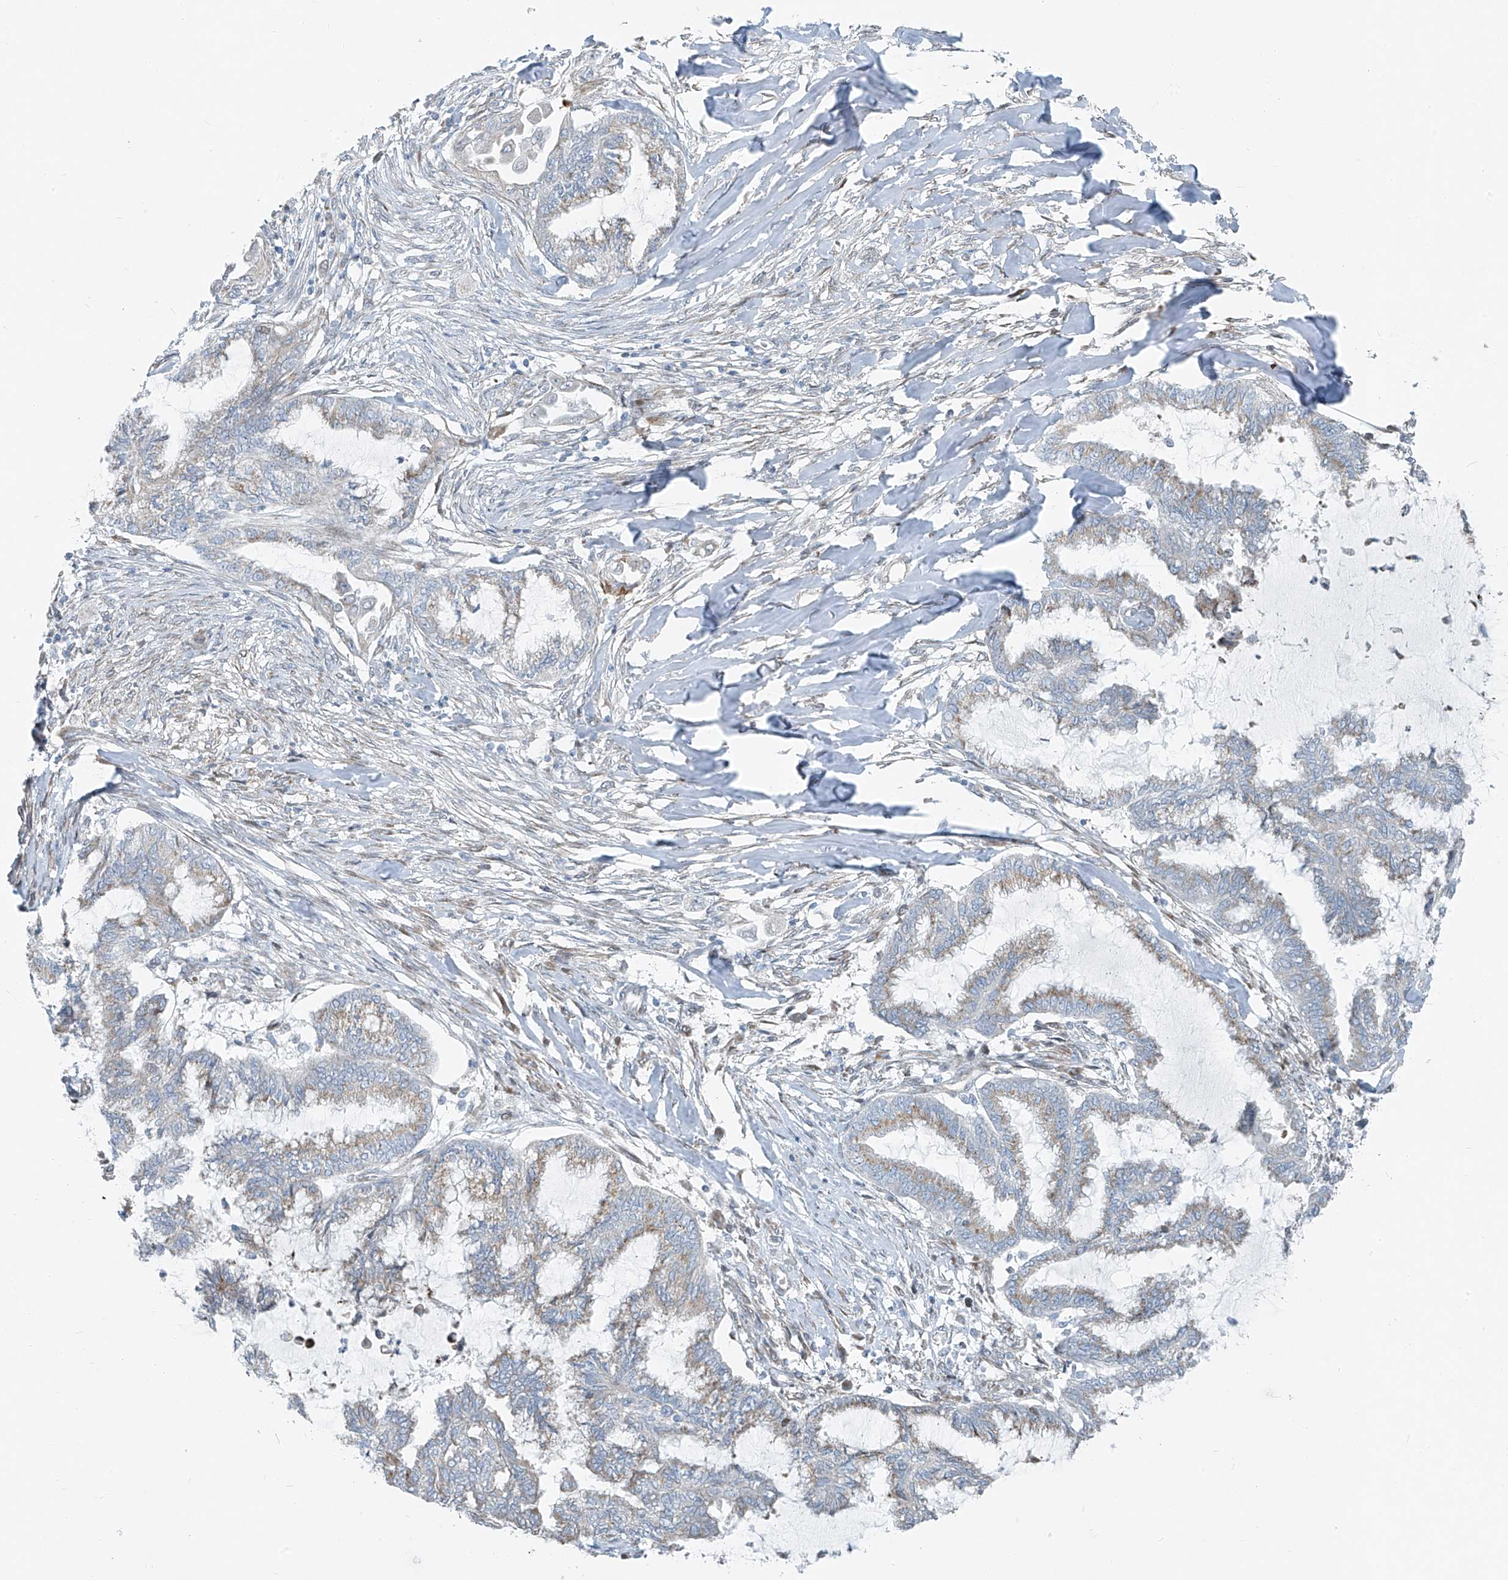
{"staining": {"intensity": "negative", "quantity": "none", "location": "none"}, "tissue": "endometrial cancer", "cell_type": "Tumor cells", "image_type": "cancer", "snomed": [{"axis": "morphology", "description": "Adenocarcinoma, NOS"}, {"axis": "topography", "description": "Endometrium"}], "caption": "Immunohistochemistry (IHC) of endometrial cancer shows no positivity in tumor cells.", "gene": "HIC2", "patient": {"sex": "female", "age": 86}}